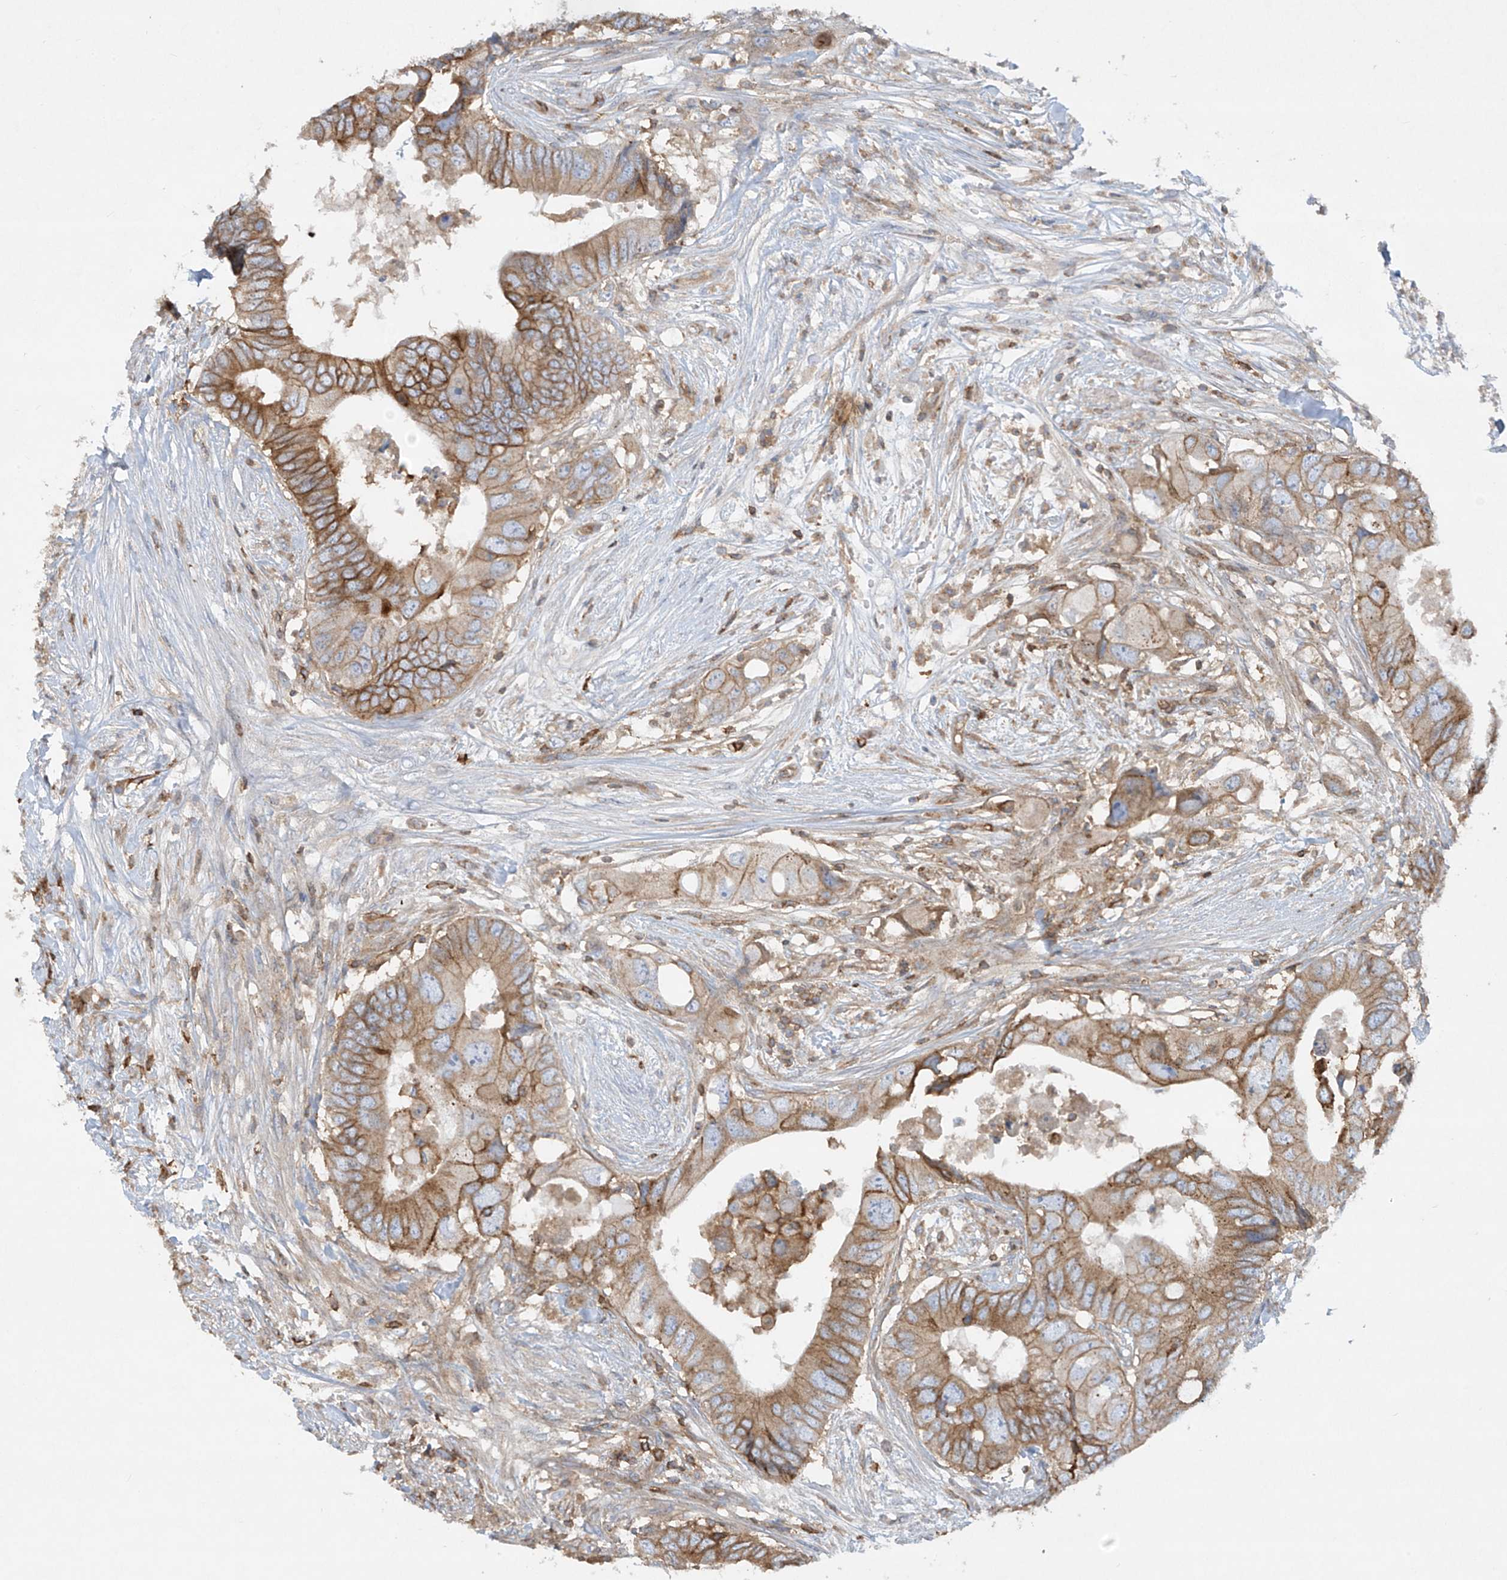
{"staining": {"intensity": "moderate", "quantity": ">75%", "location": "cytoplasmic/membranous"}, "tissue": "colorectal cancer", "cell_type": "Tumor cells", "image_type": "cancer", "snomed": [{"axis": "morphology", "description": "Adenocarcinoma, NOS"}, {"axis": "topography", "description": "Colon"}], "caption": "Immunohistochemical staining of colorectal cancer demonstrates medium levels of moderate cytoplasmic/membranous expression in approximately >75% of tumor cells. (DAB (3,3'-diaminobenzidine) IHC, brown staining for protein, blue staining for nuclei).", "gene": "HLA-E", "patient": {"sex": "male", "age": 71}}